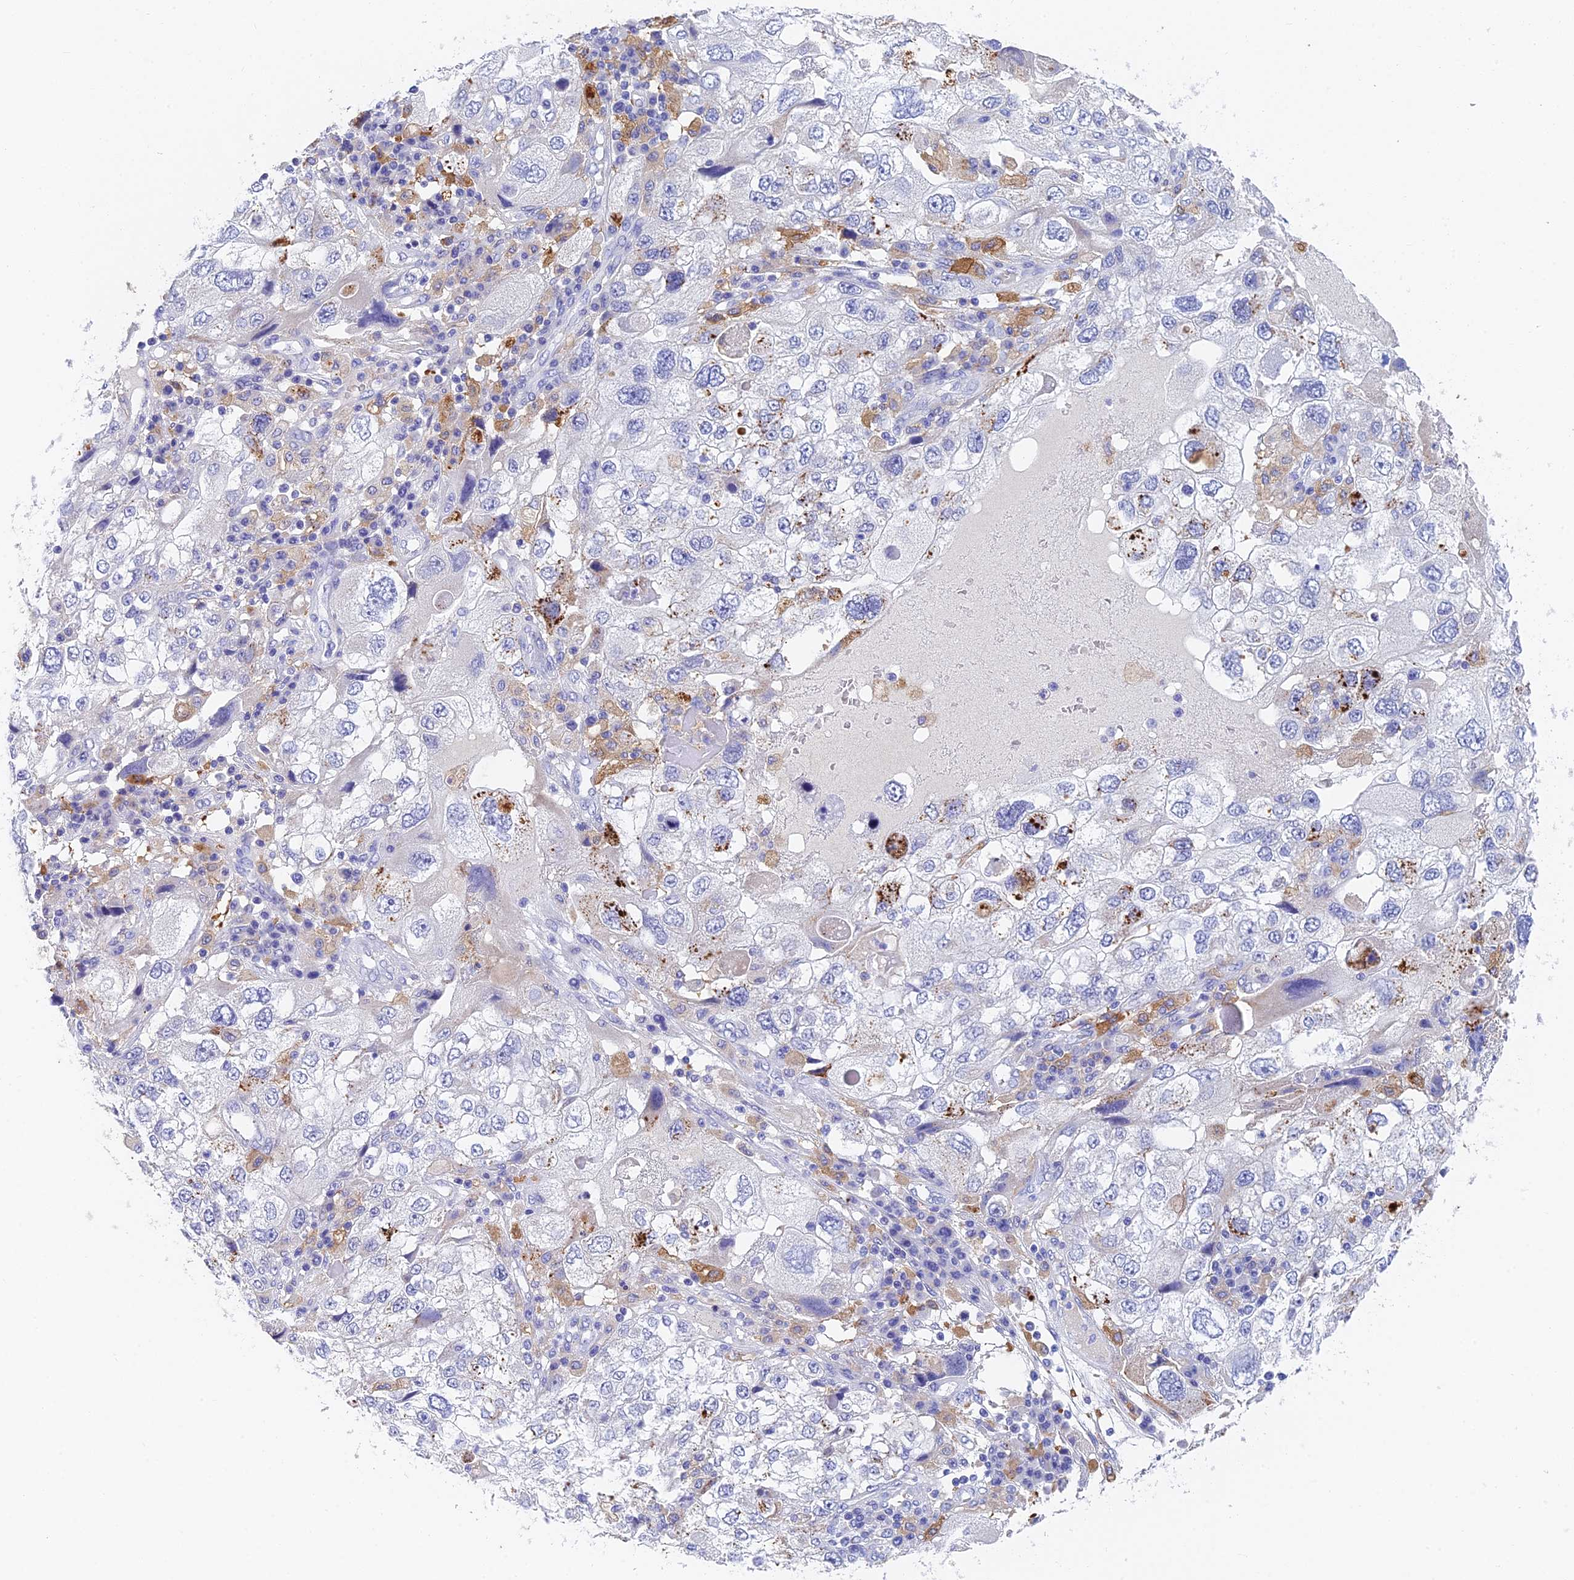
{"staining": {"intensity": "moderate", "quantity": "<25%", "location": "cytoplasmic/membranous"}, "tissue": "endometrial cancer", "cell_type": "Tumor cells", "image_type": "cancer", "snomed": [{"axis": "morphology", "description": "Adenocarcinoma, NOS"}, {"axis": "topography", "description": "Endometrium"}], "caption": "The photomicrograph shows immunohistochemical staining of endometrial cancer (adenocarcinoma). There is moderate cytoplasmic/membranous expression is identified in about <25% of tumor cells.", "gene": "ADAMTS13", "patient": {"sex": "female", "age": 49}}